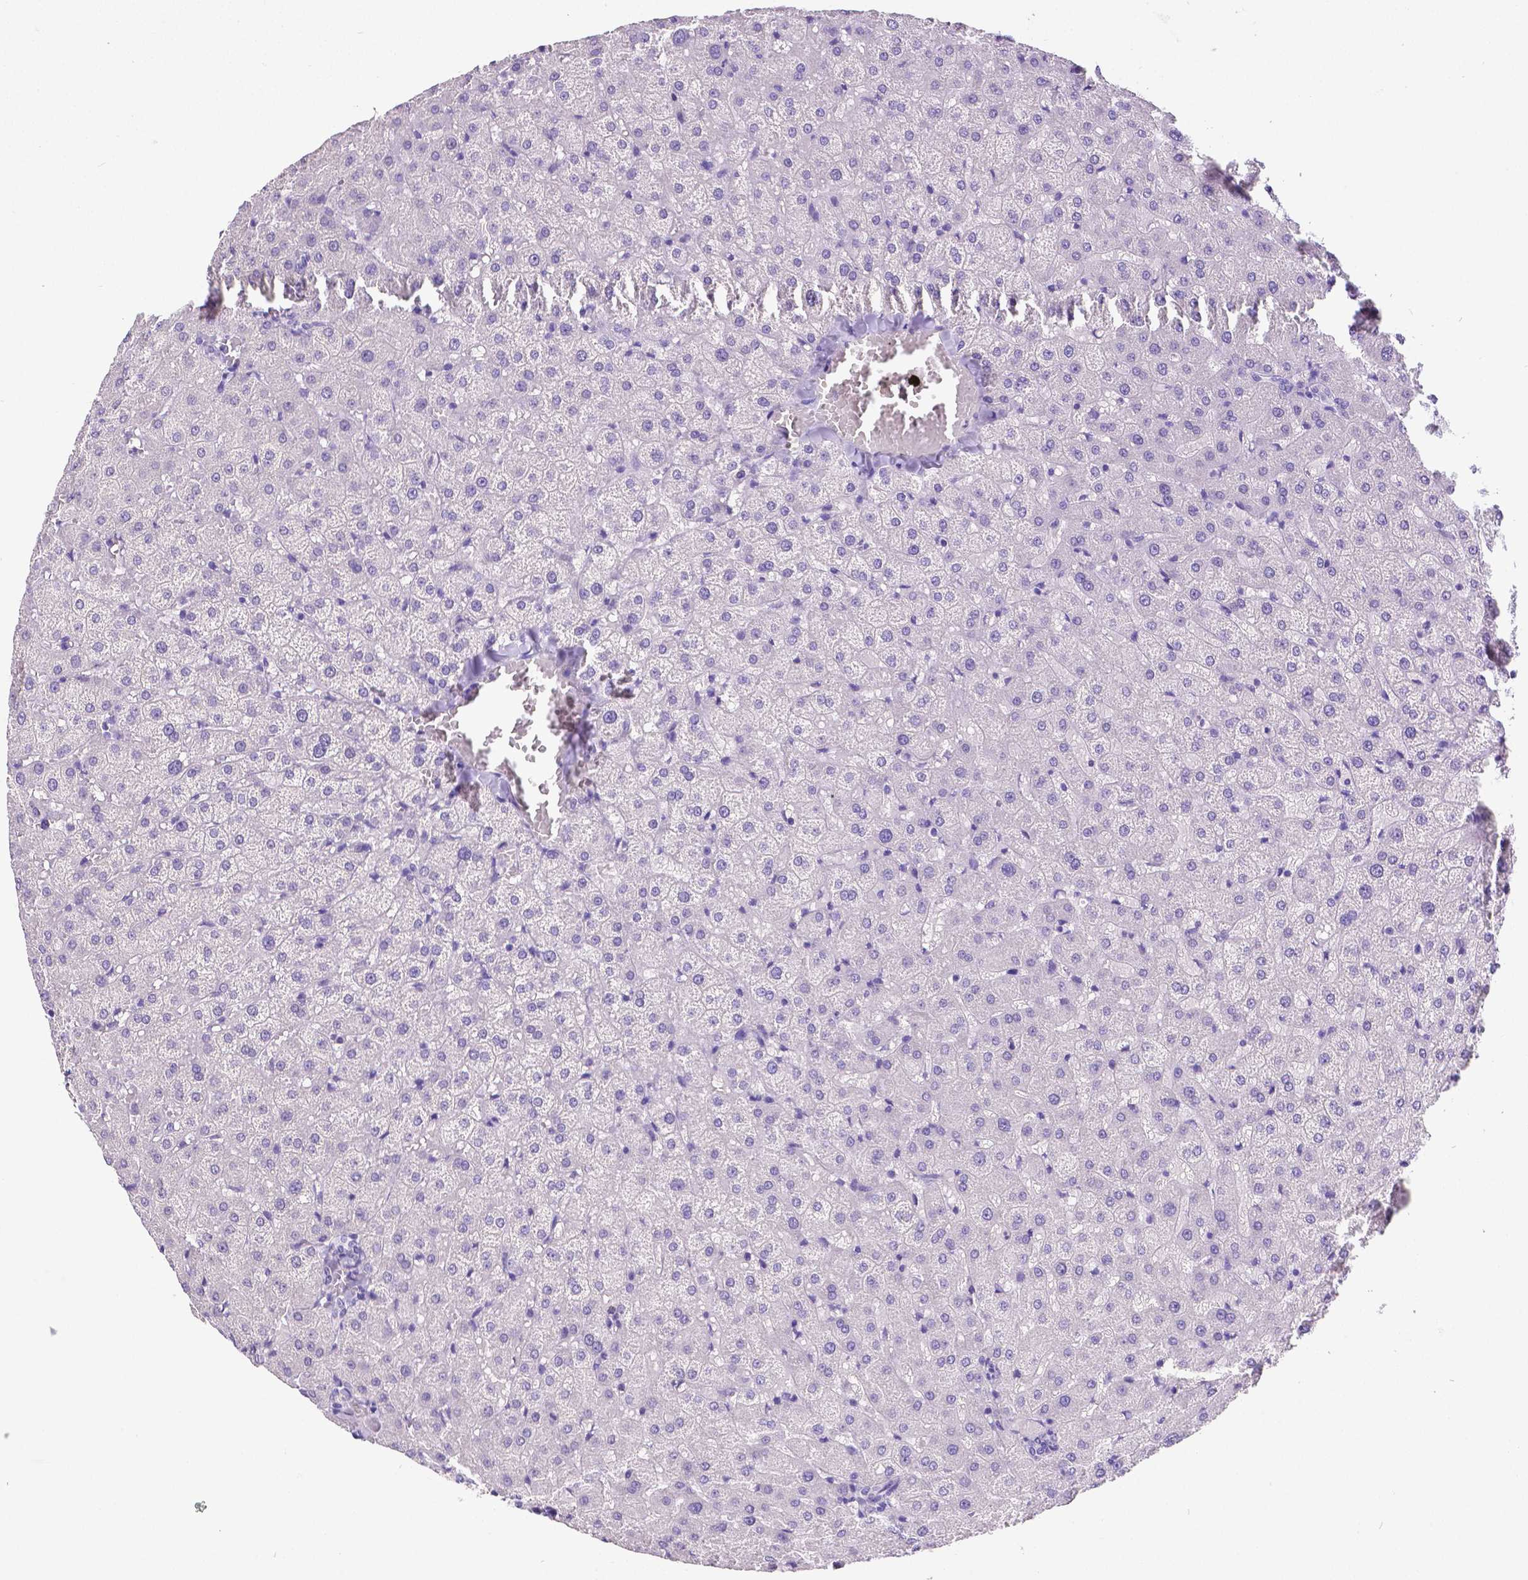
{"staining": {"intensity": "negative", "quantity": "none", "location": "none"}, "tissue": "liver", "cell_type": "Cholangiocytes", "image_type": "normal", "snomed": [{"axis": "morphology", "description": "Normal tissue, NOS"}, {"axis": "topography", "description": "Liver"}], "caption": "High power microscopy image of an immunohistochemistry (IHC) histopathology image of unremarkable liver, revealing no significant staining in cholangiocytes.", "gene": "SATB2", "patient": {"sex": "female", "age": 50}}